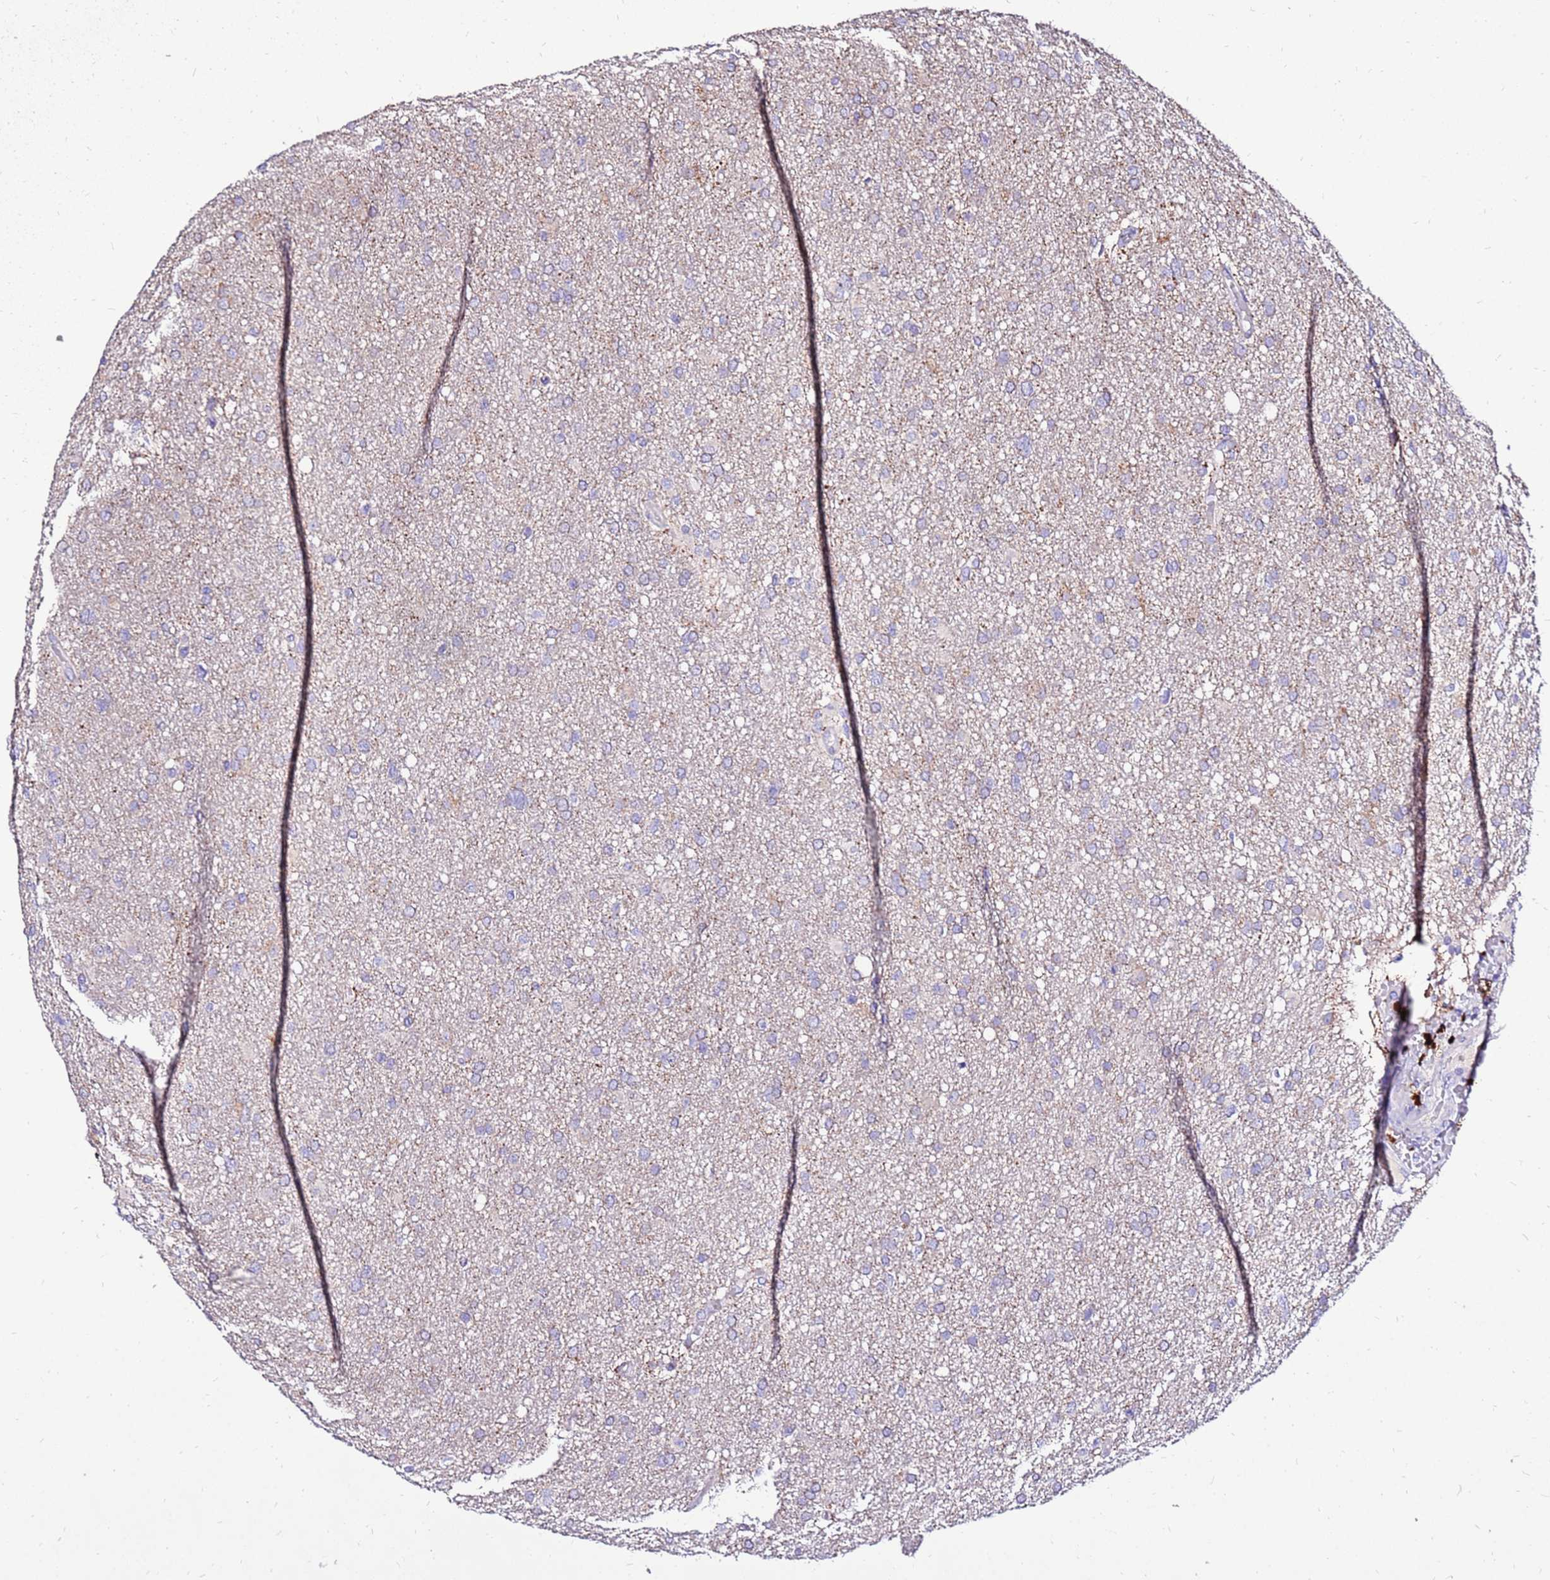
{"staining": {"intensity": "negative", "quantity": "none", "location": "none"}, "tissue": "glioma", "cell_type": "Tumor cells", "image_type": "cancer", "snomed": [{"axis": "morphology", "description": "Glioma, malignant, High grade"}, {"axis": "topography", "description": "Cerebral cortex"}], "caption": "High power microscopy histopathology image of an immunohistochemistry micrograph of glioma, revealing no significant positivity in tumor cells.", "gene": "TMEM106C", "patient": {"sex": "female", "age": 36}}